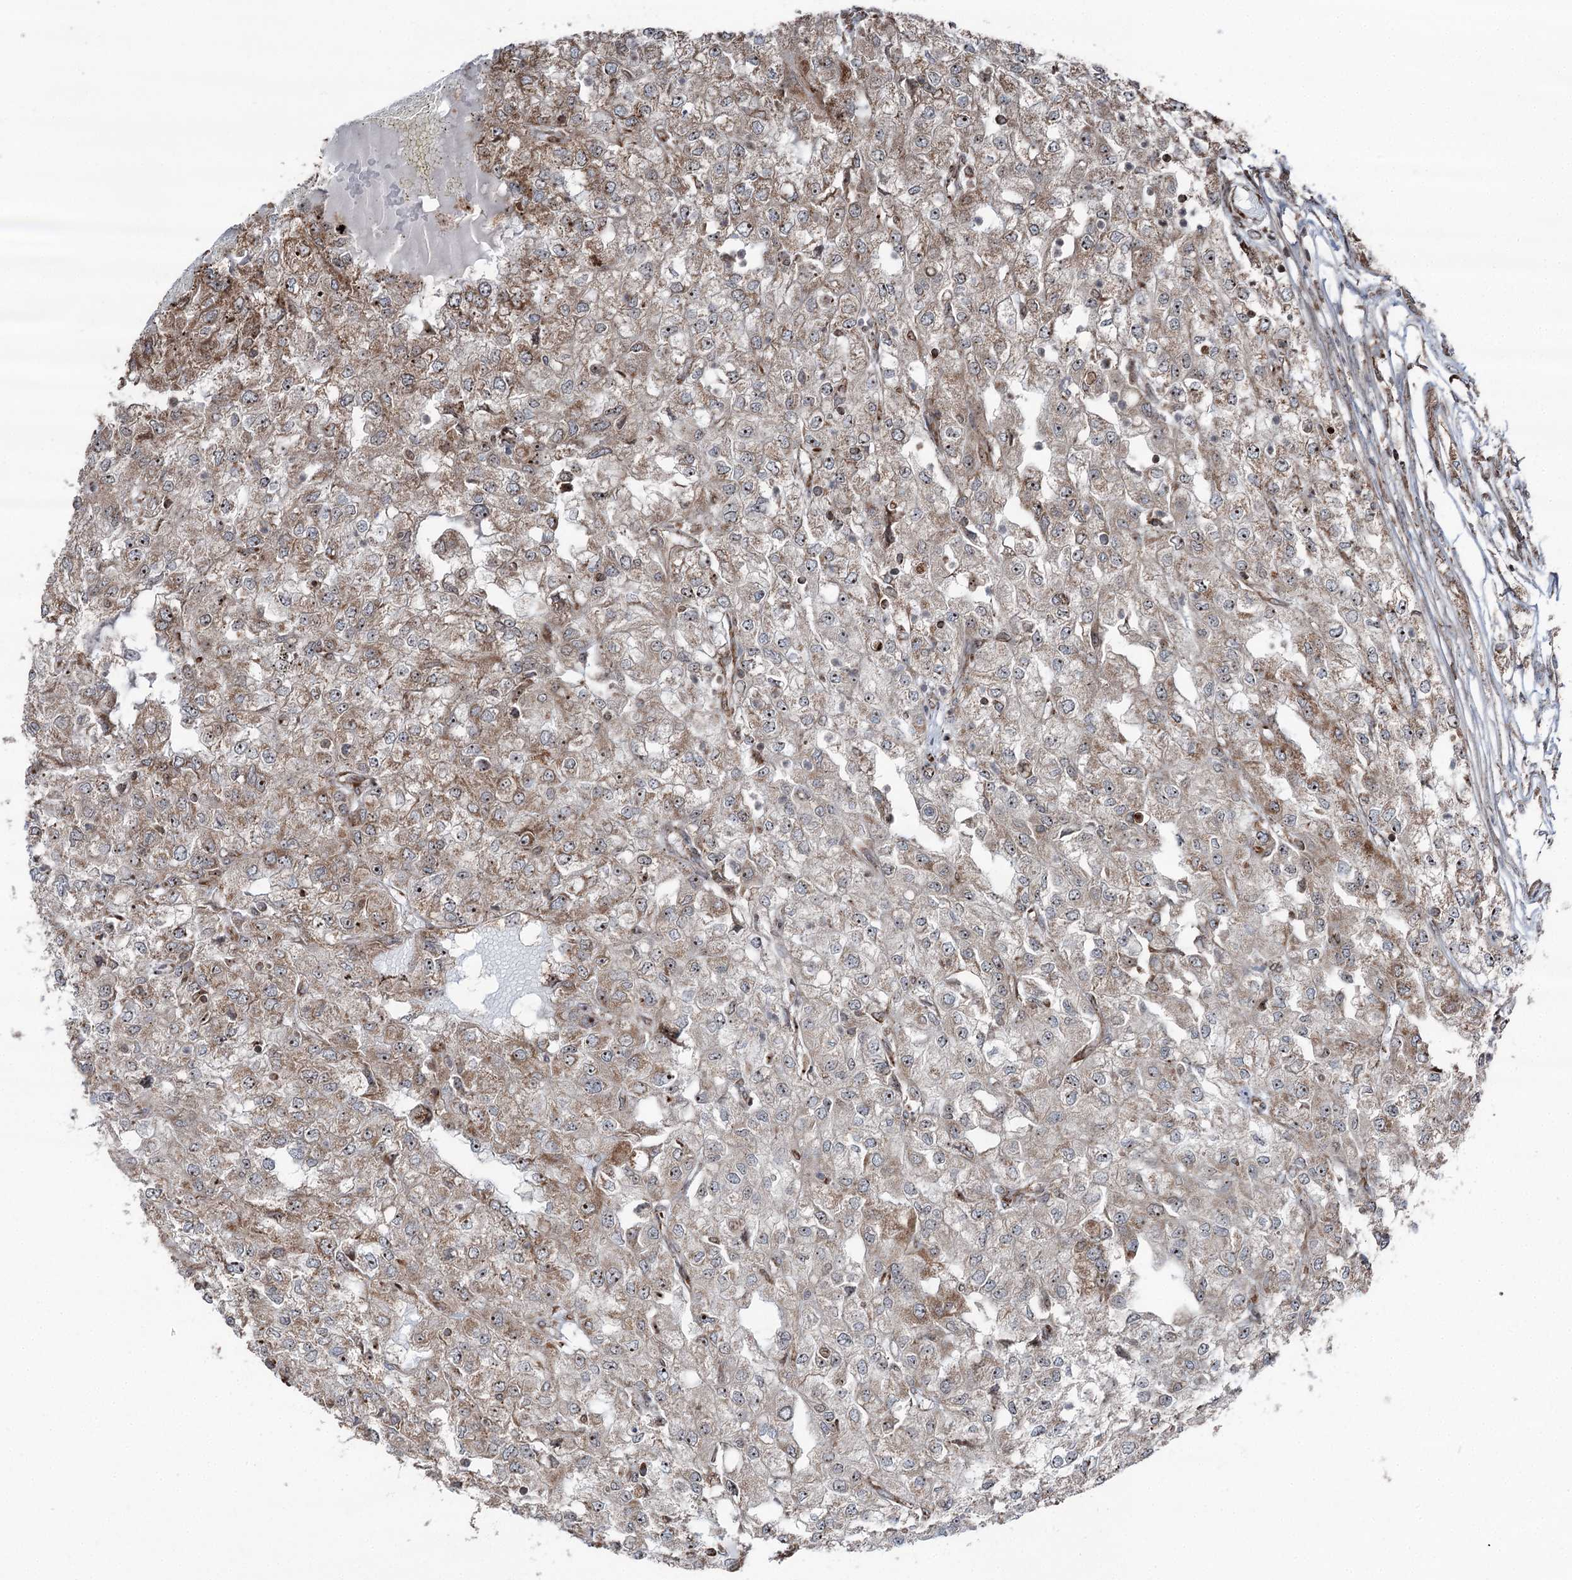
{"staining": {"intensity": "moderate", "quantity": ">75%", "location": "cytoplasmic/membranous,nuclear"}, "tissue": "renal cancer", "cell_type": "Tumor cells", "image_type": "cancer", "snomed": [{"axis": "morphology", "description": "Adenocarcinoma, NOS"}, {"axis": "topography", "description": "Kidney"}], "caption": "Renal cancer stained with a protein marker displays moderate staining in tumor cells.", "gene": "STEEP1", "patient": {"sex": "female", "age": 54}}